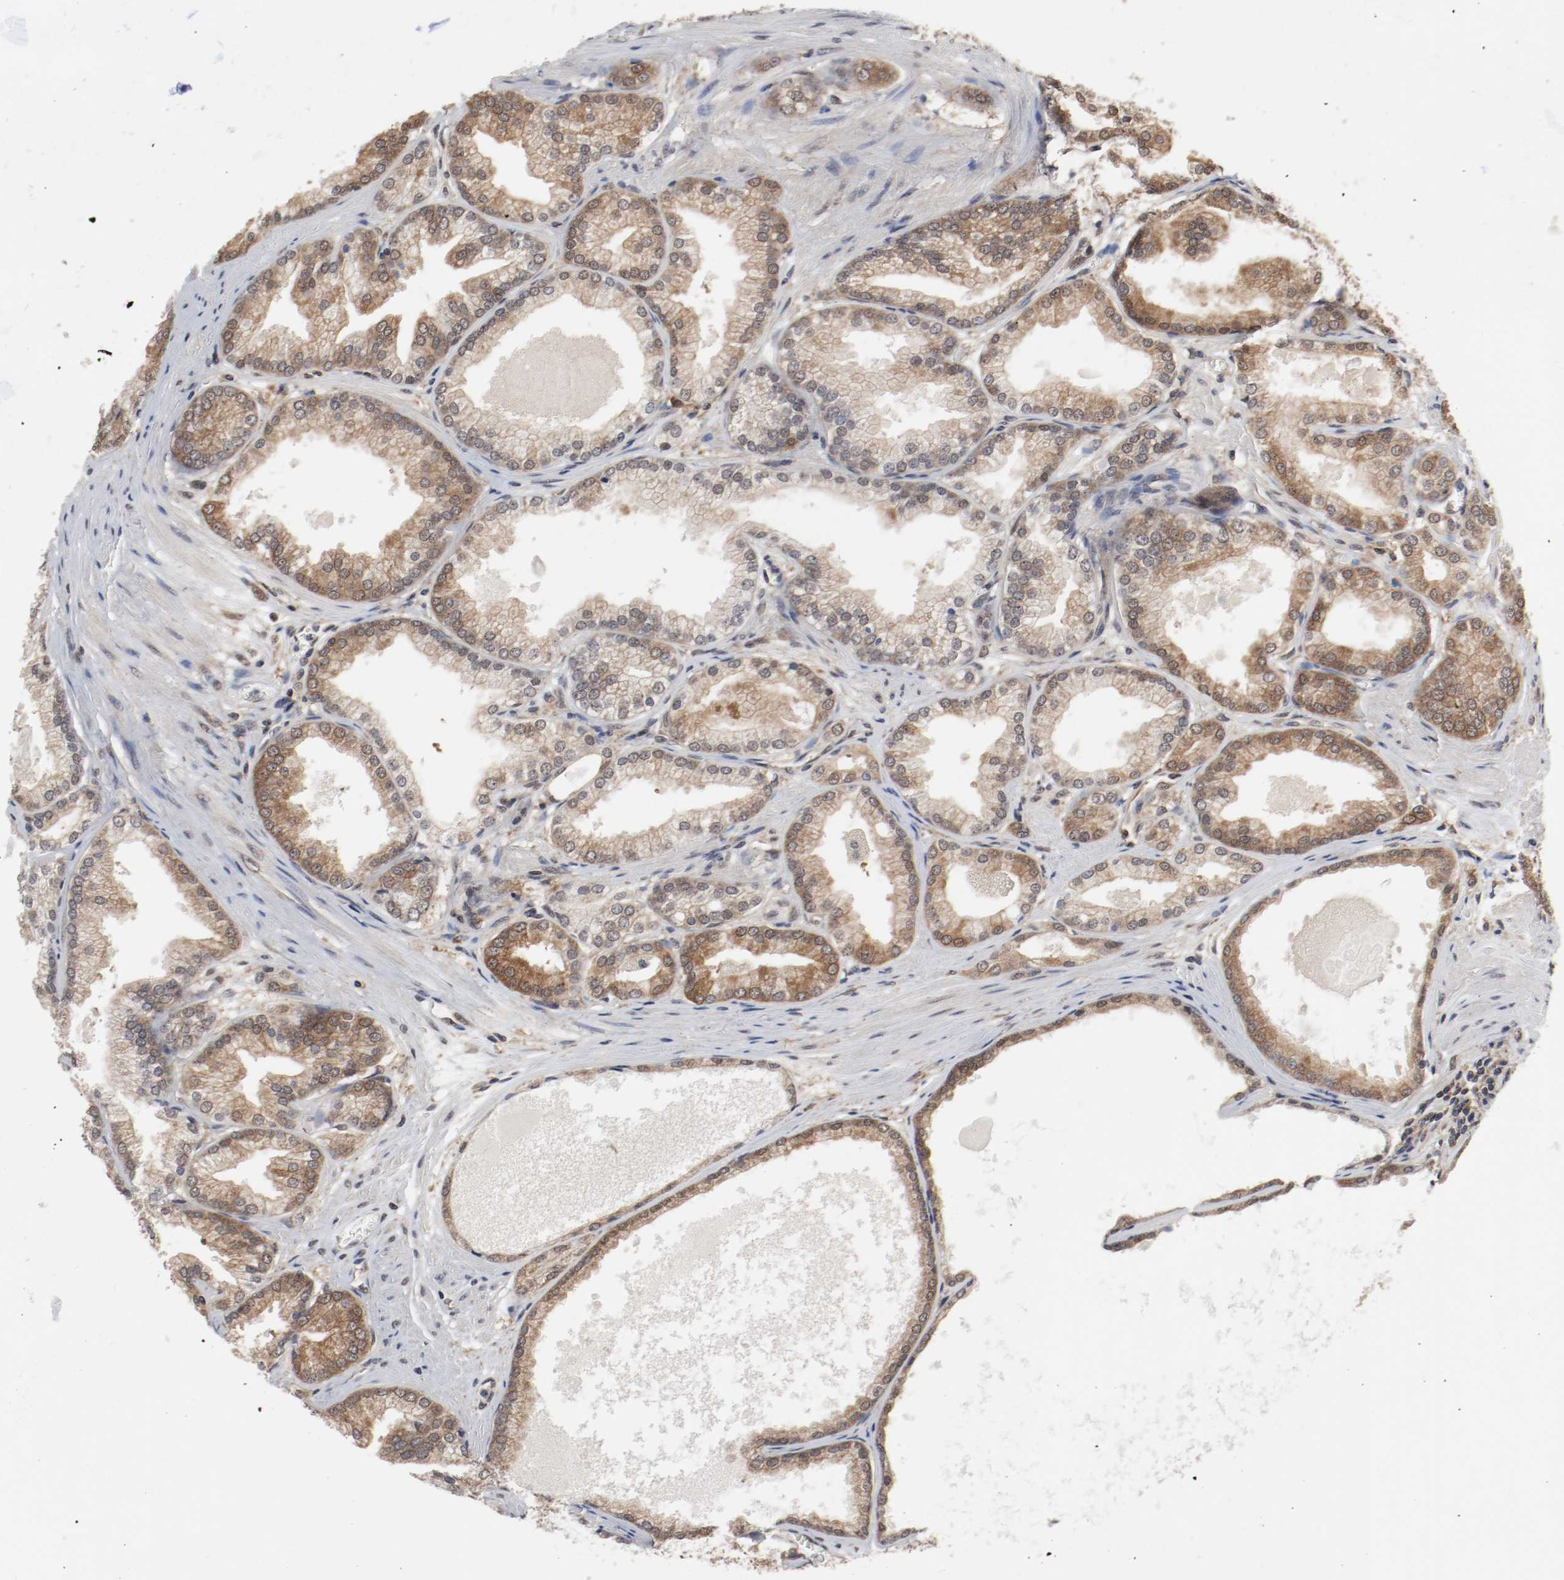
{"staining": {"intensity": "moderate", "quantity": ">75%", "location": "cytoplasmic/membranous"}, "tissue": "prostate cancer", "cell_type": "Tumor cells", "image_type": "cancer", "snomed": [{"axis": "morphology", "description": "Adenocarcinoma, High grade"}, {"axis": "topography", "description": "Prostate"}], "caption": "This image shows immunohistochemistry (IHC) staining of prostate adenocarcinoma (high-grade), with medium moderate cytoplasmic/membranous staining in about >75% of tumor cells.", "gene": "AFG3L2", "patient": {"sex": "male", "age": 61}}